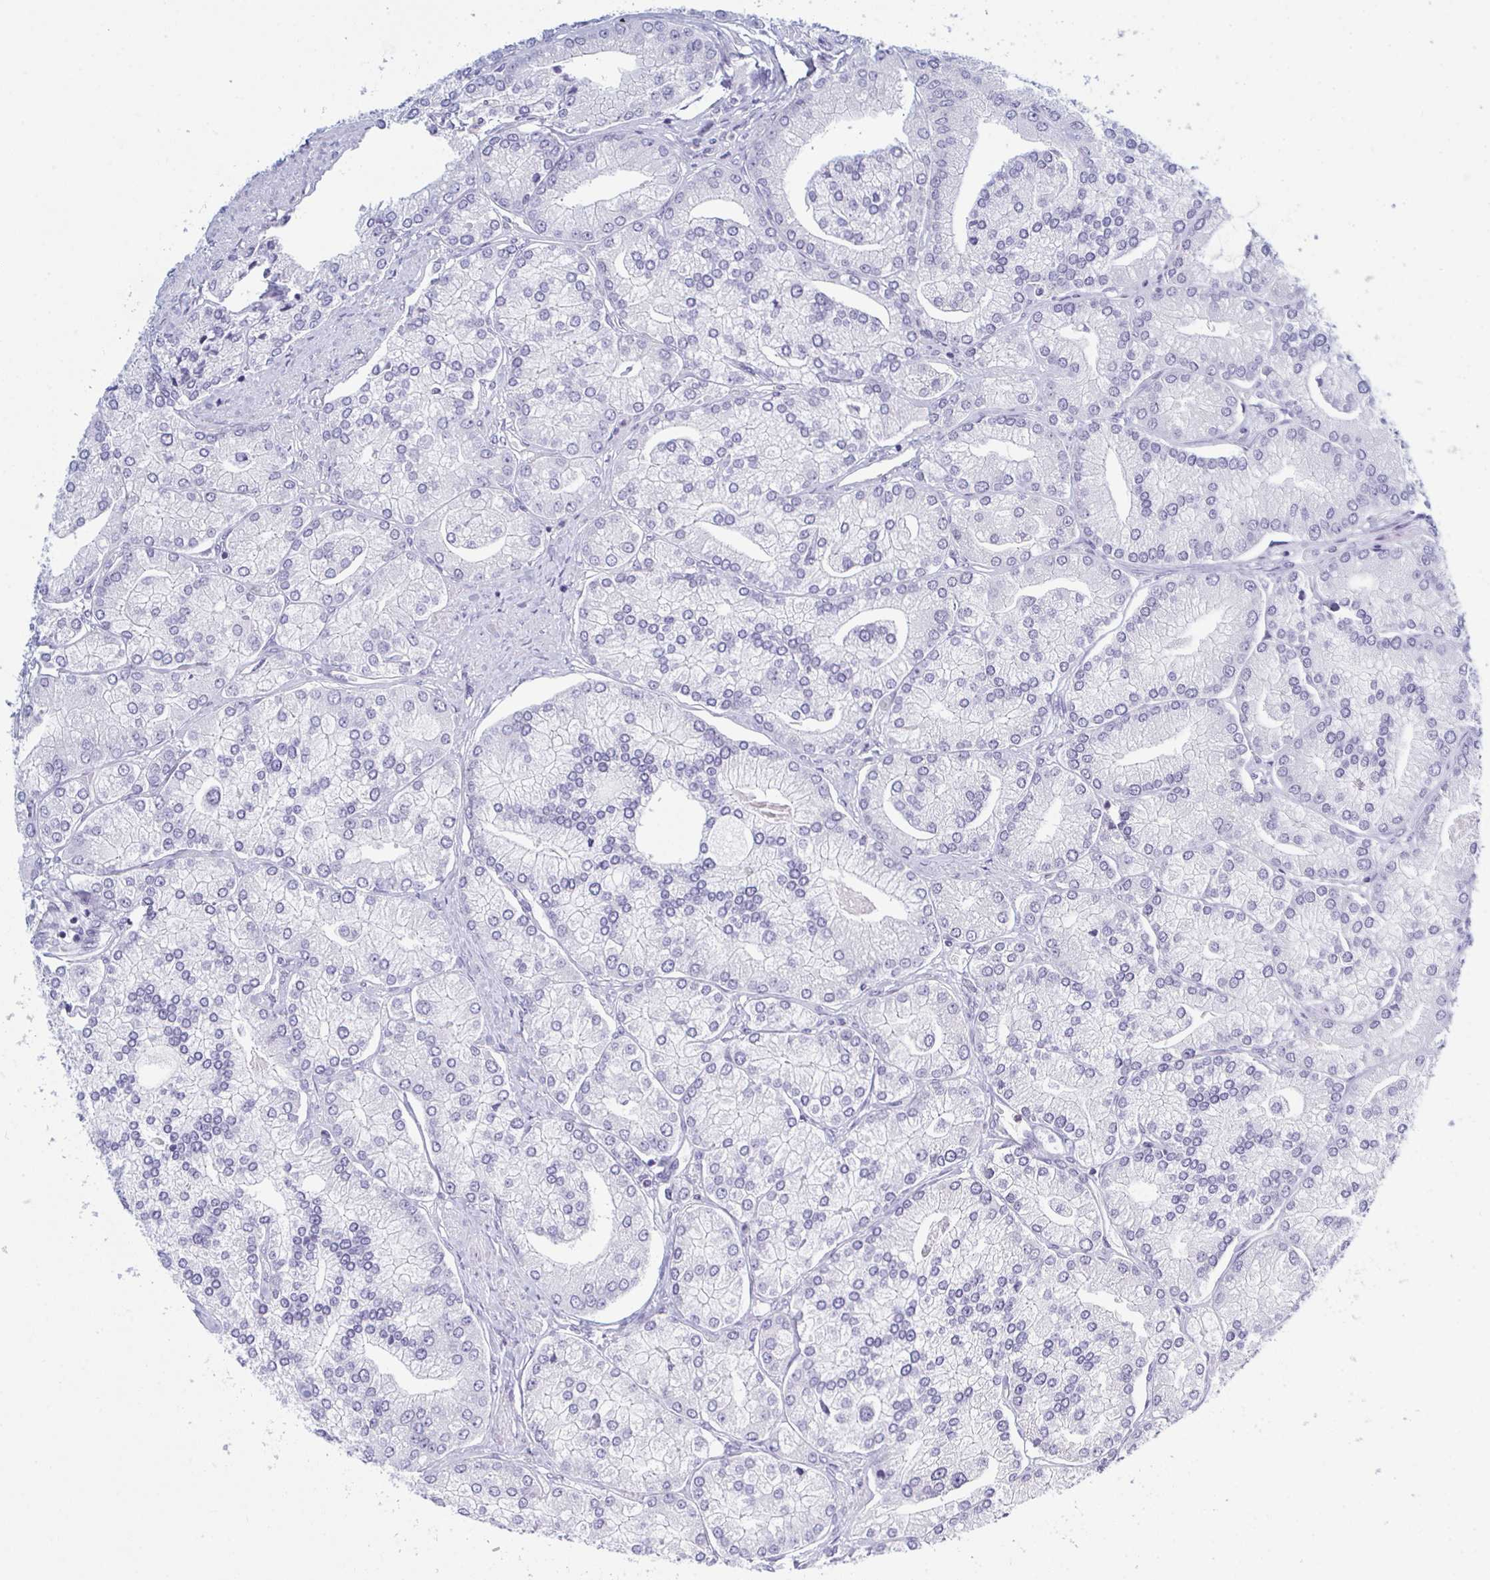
{"staining": {"intensity": "negative", "quantity": "none", "location": "none"}, "tissue": "prostate cancer", "cell_type": "Tumor cells", "image_type": "cancer", "snomed": [{"axis": "morphology", "description": "Adenocarcinoma, High grade"}, {"axis": "topography", "description": "Prostate"}], "caption": "The histopathology image displays no staining of tumor cells in high-grade adenocarcinoma (prostate).", "gene": "MYO1F", "patient": {"sex": "male", "age": 61}}